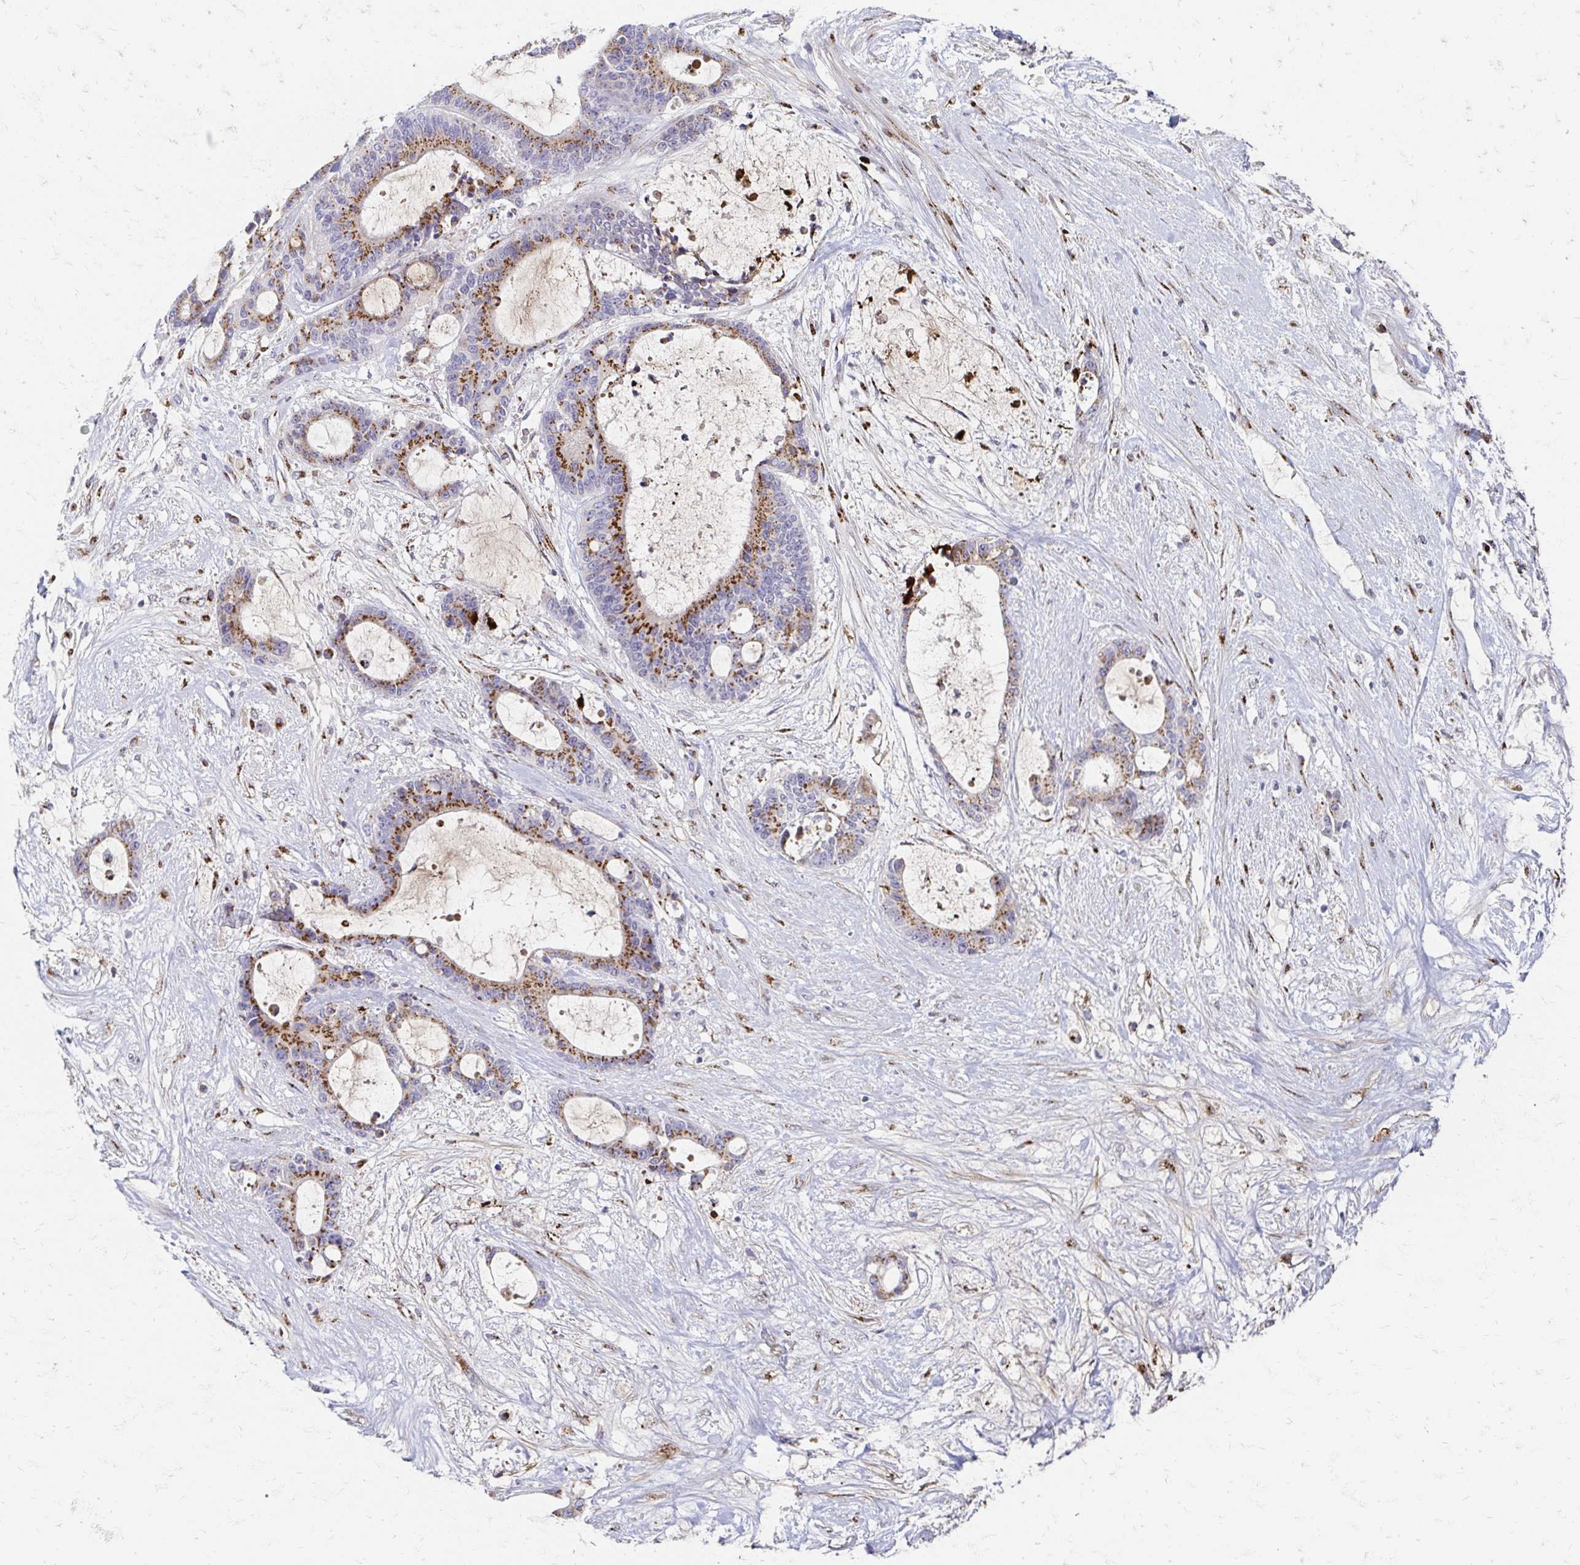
{"staining": {"intensity": "moderate", "quantity": ">75%", "location": "cytoplasmic/membranous"}, "tissue": "liver cancer", "cell_type": "Tumor cells", "image_type": "cancer", "snomed": [{"axis": "morphology", "description": "Normal tissue, NOS"}, {"axis": "morphology", "description": "Cholangiocarcinoma"}, {"axis": "topography", "description": "Liver"}, {"axis": "topography", "description": "Peripheral nerve tissue"}], "caption": "Liver cancer (cholangiocarcinoma) stained with immunohistochemistry (IHC) reveals moderate cytoplasmic/membranous expression in approximately >75% of tumor cells.", "gene": "TM9SF1", "patient": {"sex": "female", "age": 73}}